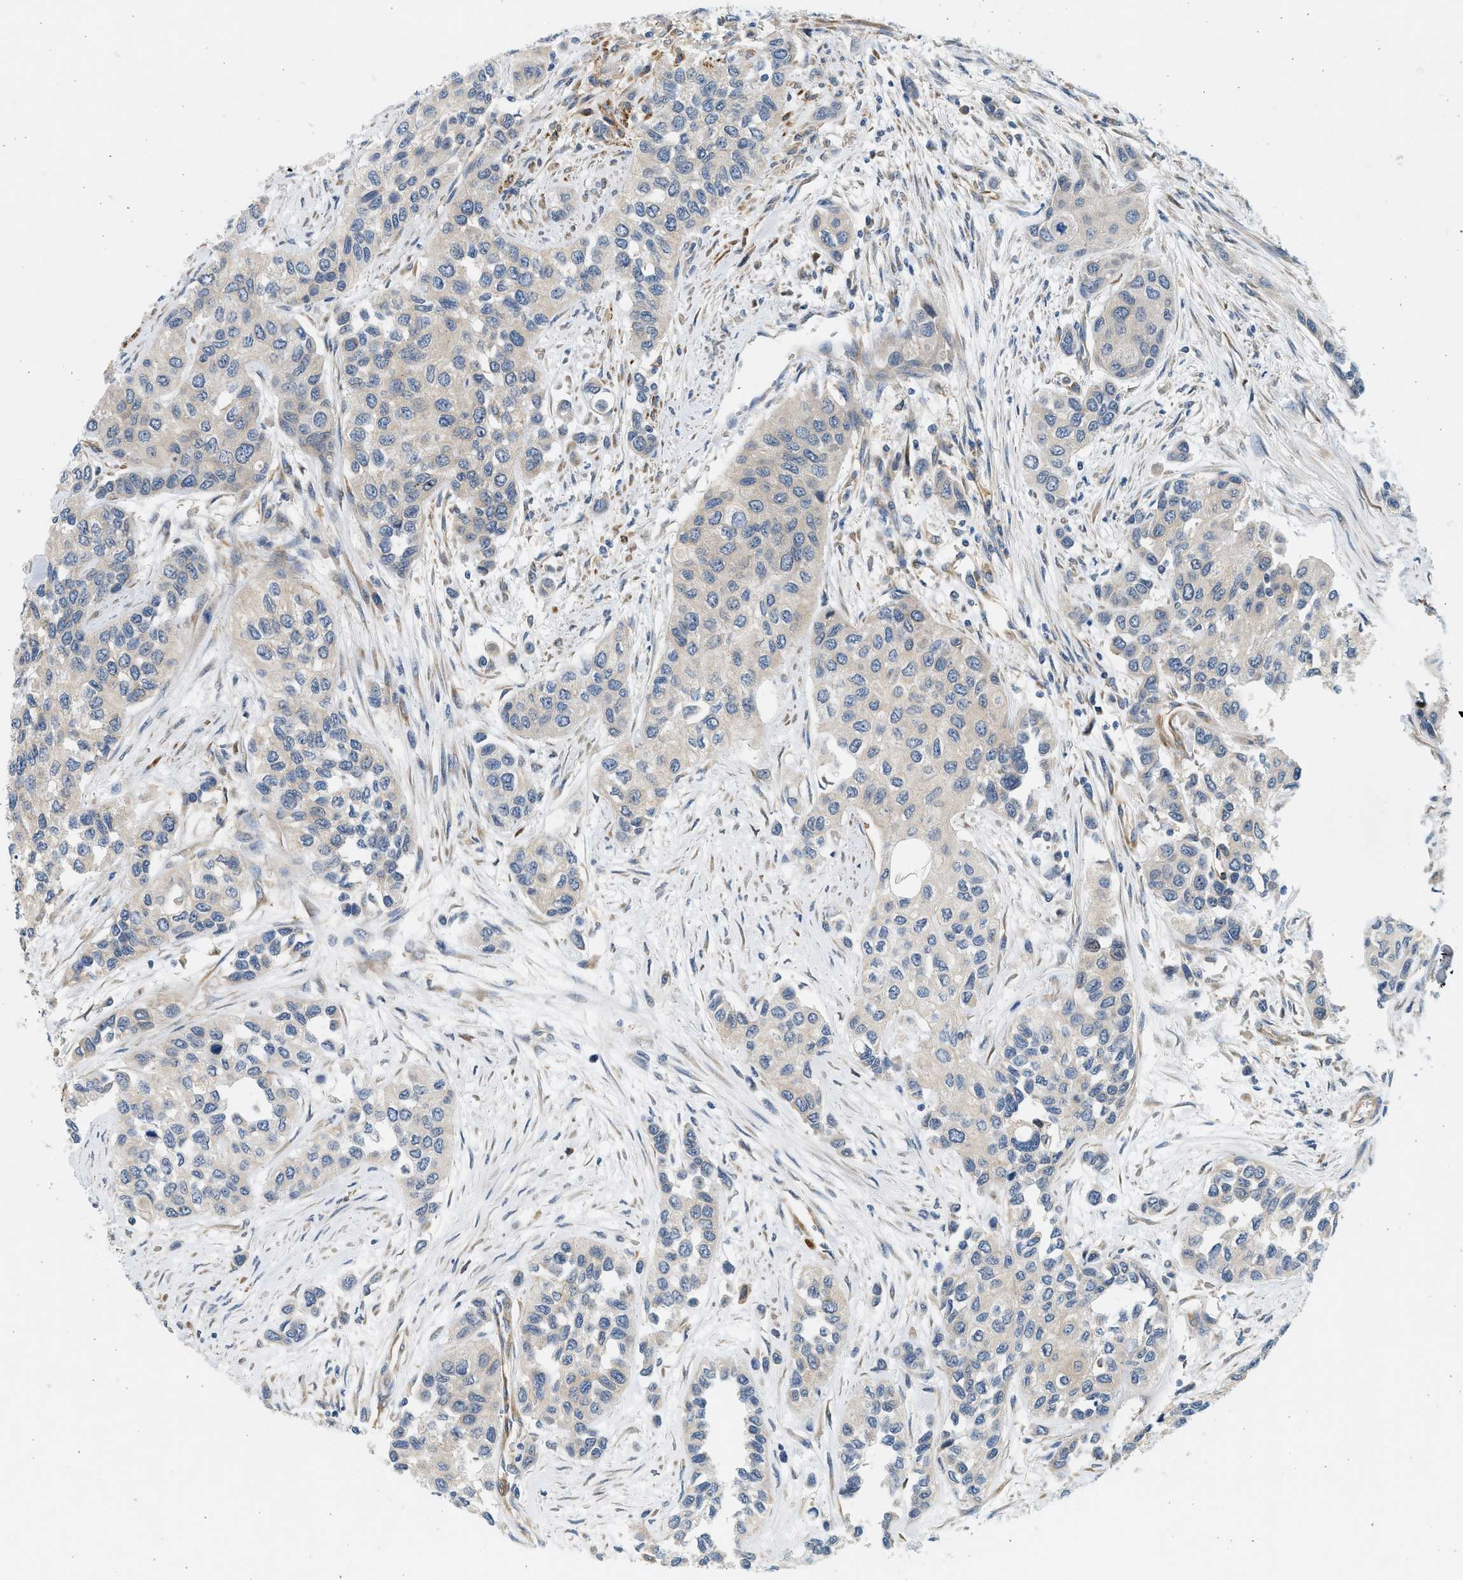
{"staining": {"intensity": "negative", "quantity": "none", "location": "none"}, "tissue": "urothelial cancer", "cell_type": "Tumor cells", "image_type": "cancer", "snomed": [{"axis": "morphology", "description": "Urothelial carcinoma, High grade"}, {"axis": "topography", "description": "Urinary bladder"}], "caption": "There is no significant positivity in tumor cells of urothelial cancer.", "gene": "KDELR2", "patient": {"sex": "female", "age": 56}}